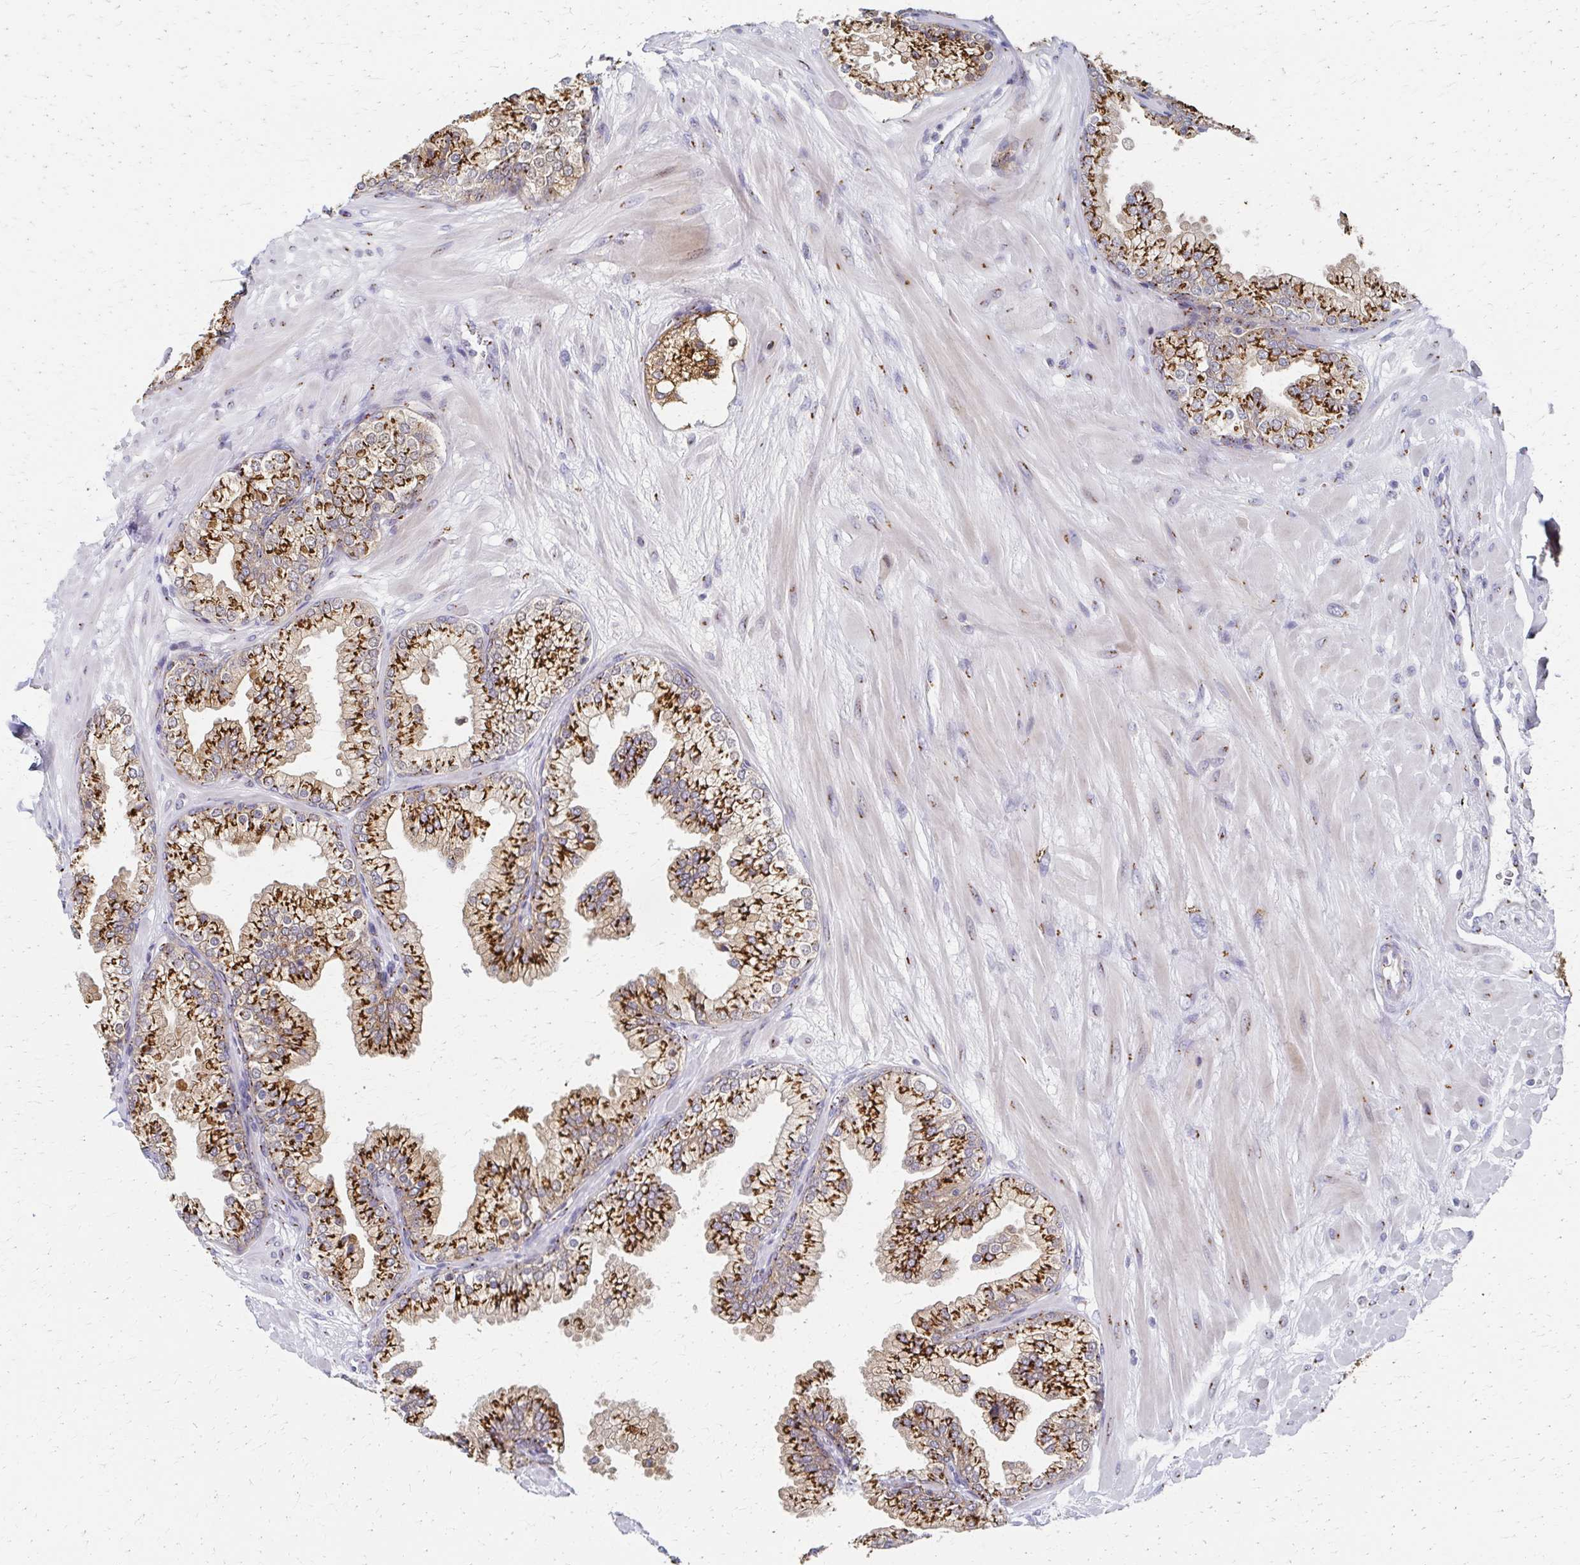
{"staining": {"intensity": "strong", "quantity": ">75%", "location": "cytoplasmic/membranous"}, "tissue": "prostate", "cell_type": "Glandular cells", "image_type": "normal", "snomed": [{"axis": "morphology", "description": "Normal tissue, NOS"}, {"axis": "topography", "description": "Prostate"}, {"axis": "topography", "description": "Peripheral nerve tissue"}], "caption": "A brown stain shows strong cytoplasmic/membranous expression of a protein in glandular cells of normal prostate.", "gene": "ENSG00000254692", "patient": {"sex": "male", "age": 61}}